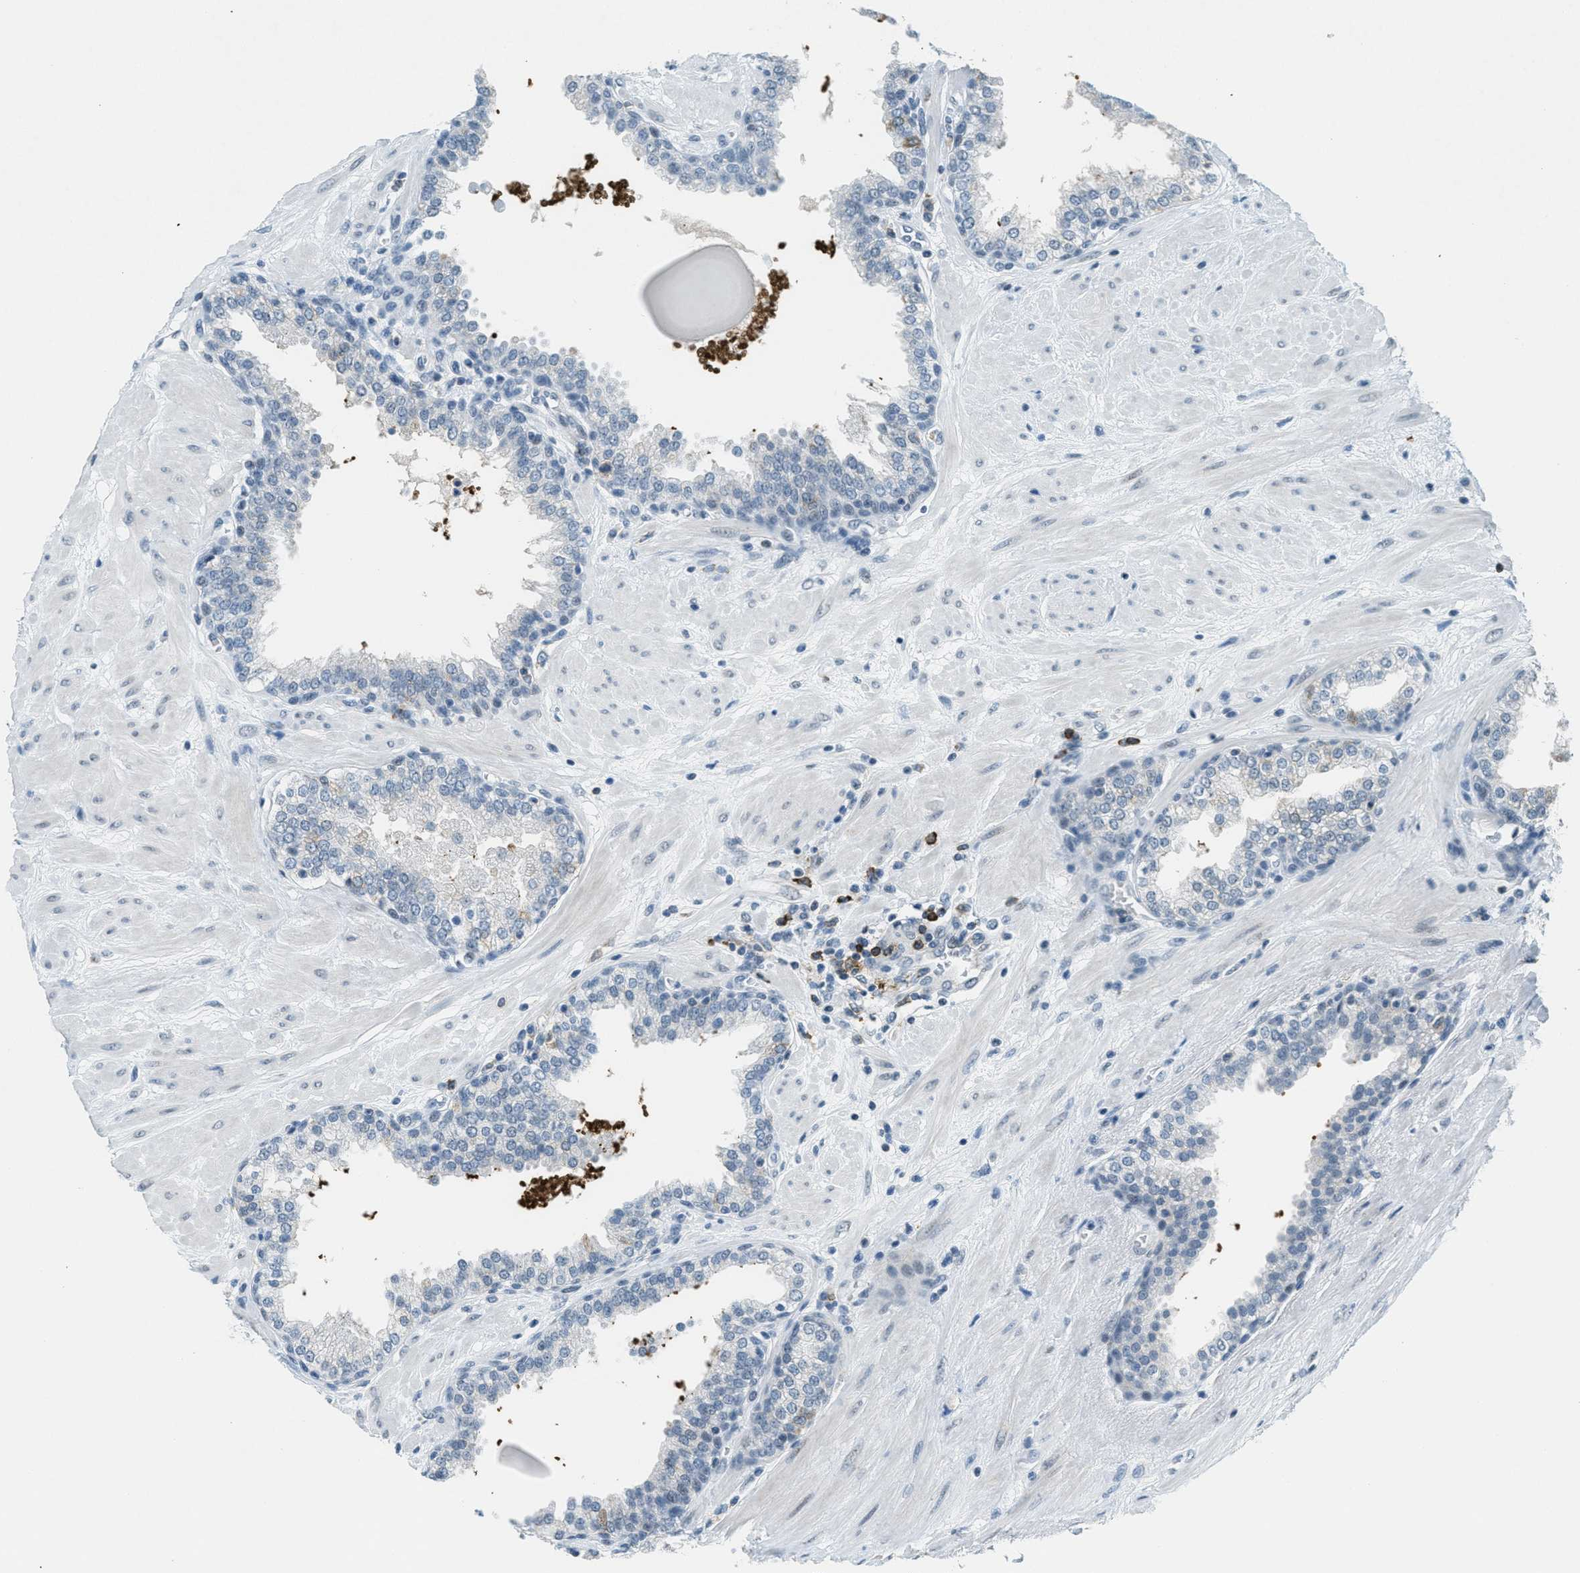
{"staining": {"intensity": "moderate", "quantity": "25%-75%", "location": "cytoplasmic/membranous"}, "tissue": "prostate", "cell_type": "Glandular cells", "image_type": "normal", "snomed": [{"axis": "morphology", "description": "Normal tissue, NOS"}, {"axis": "topography", "description": "Prostate"}], "caption": "Immunohistochemical staining of benign prostate displays medium levels of moderate cytoplasmic/membranous staining in about 25%-75% of glandular cells.", "gene": "FYN", "patient": {"sex": "male", "age": 51}}